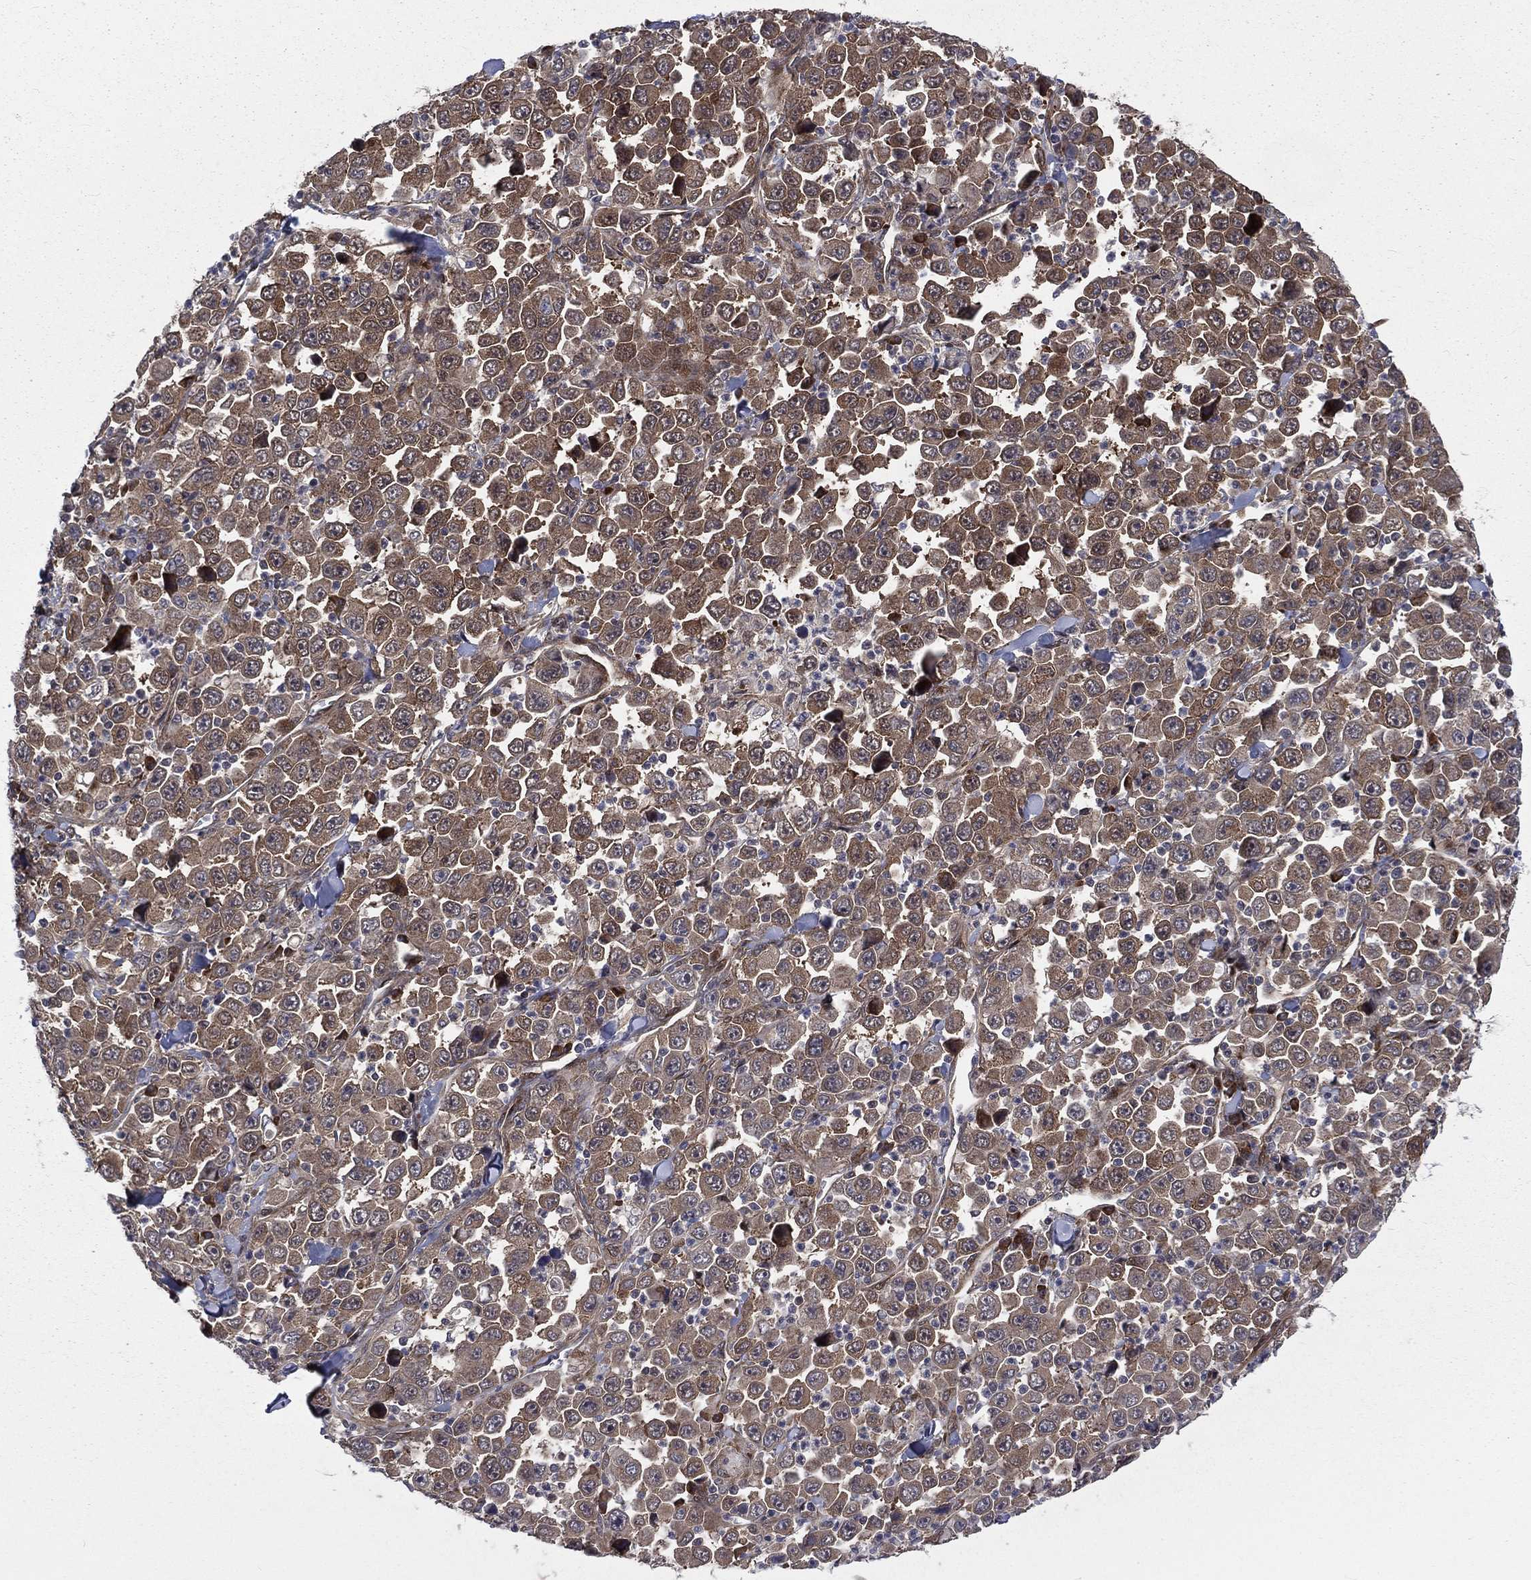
{"staining": {"intensity": "weak", "quantity": ">75%", "location": "cytoplasmic/membranous"}, "tissue": "stomach cancer", "cell_type": "Tumor cells", "image_type": "cancer", "snomed": [{"axis": "morphology", "description": "Normal tissue, NOS"}, {"axis": "morphology", "description": "Adenocarcinoma, NOS"}, {"axis": "topography", "description": "Stomach, upper"}, {"axis": "topography", "description": "Stomach"}], "caption": "Stomach cancer stained with a brown dye shows weak cytoplasmic/membranous positive staining in approximately >75% of tumor cells.", "gene": "ARL3", "patient": {"sex": "male", "age": 59}}